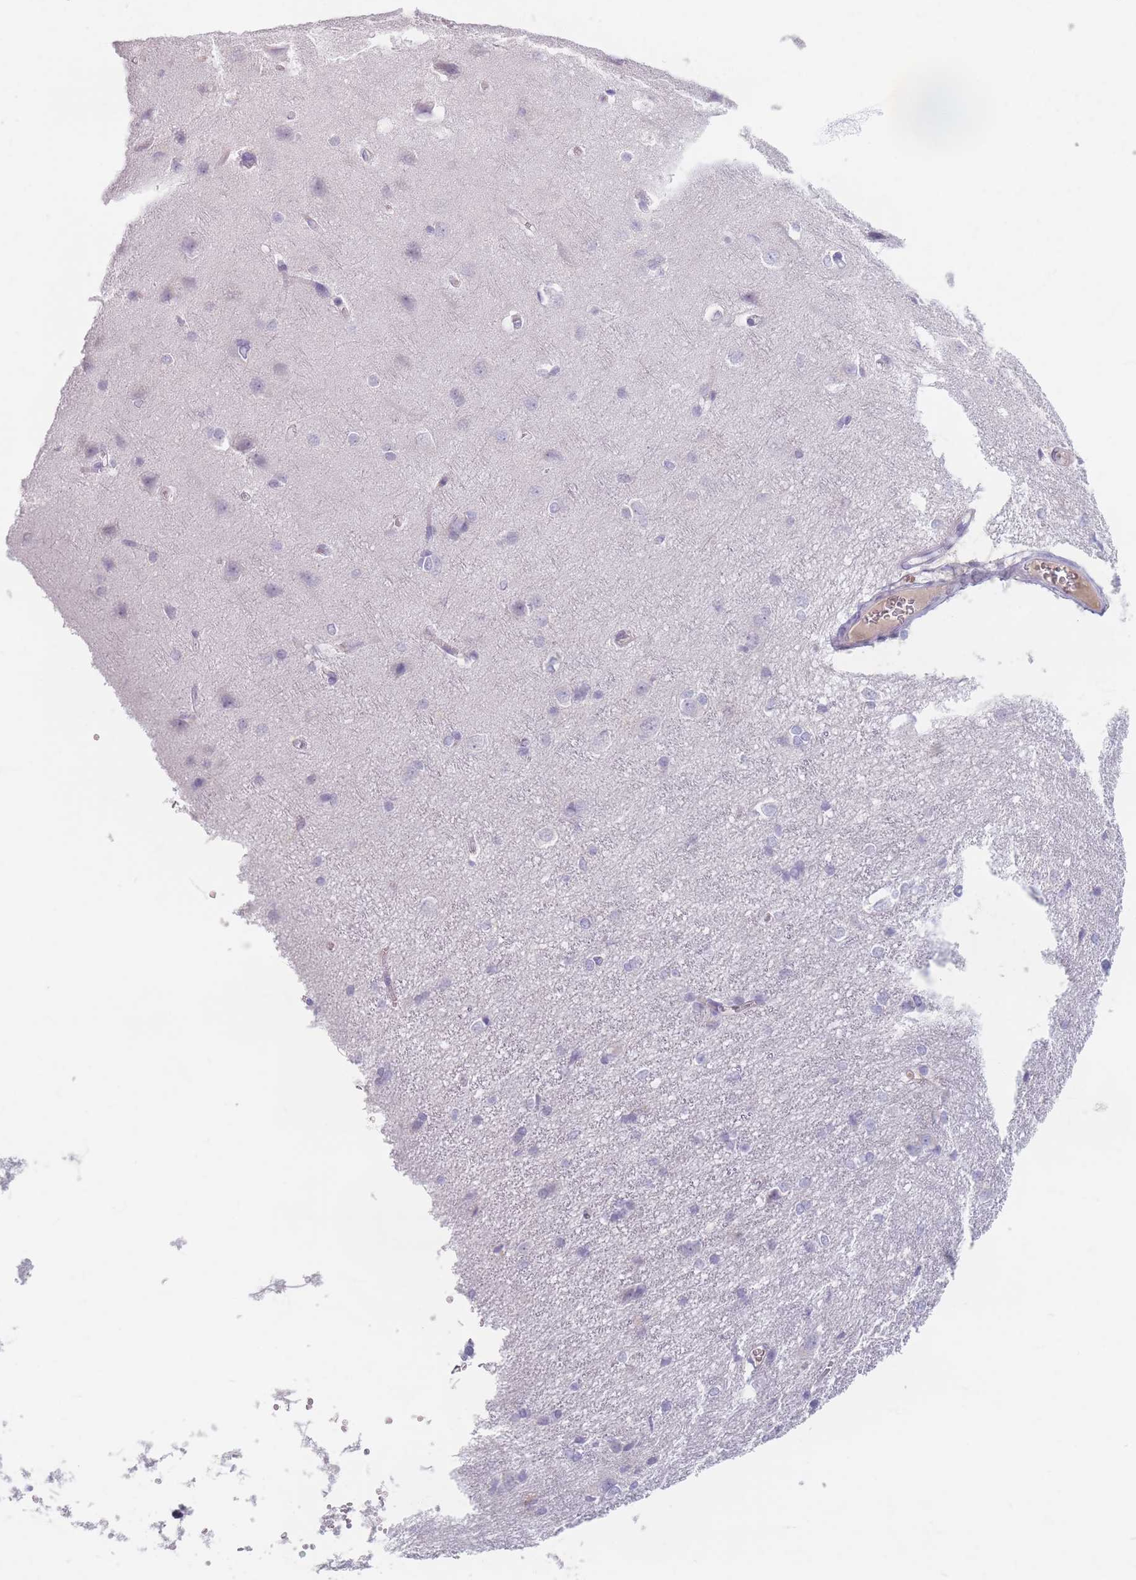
{"staining": {"intensity": "negative", "quantity": "none", "location": "none"}, "tissue": "cerebral cortex", "cell_type": "Endothelial cells", "image_type": "normal", "snomed": [{"axis": "morphology", "description": "Normal tissue, NOS"}, {"axis": "topography", "description": "Cerebral cortex"}], "caption": "High power microscopy histopathology image of an IHC micrograph of benign cerebral cortex, revealing no significant staining in endothelial cells.", "gene": "PIGM", "patient": {"sex": "male", "age": 37}}